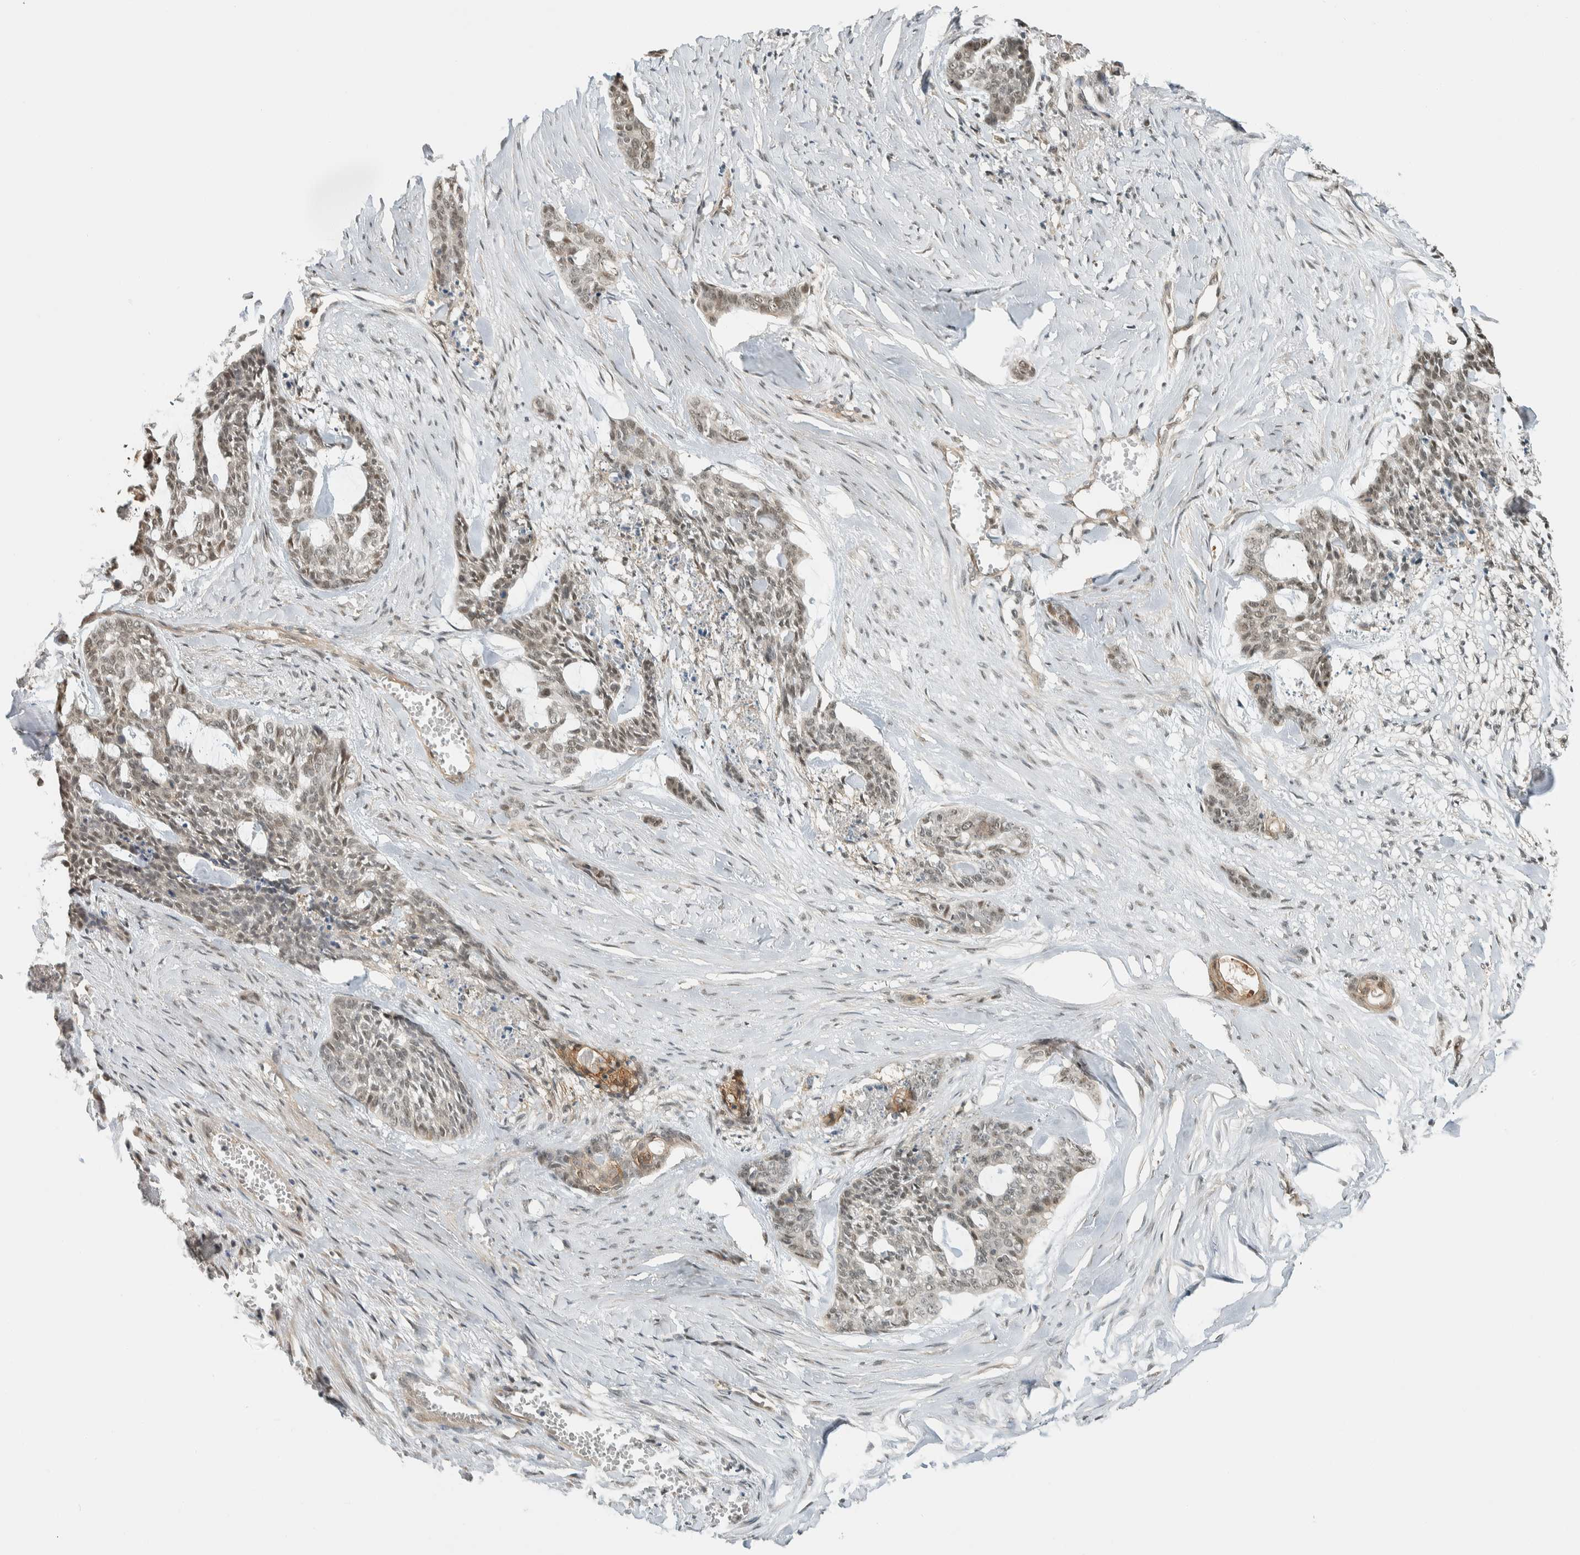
{"staining": {"intensity": "weak", "quantity": "25%-75%", "location": "nuclear"}, "tissue": "skin cancer", "cell_type": "Tumor cells", "image_type": "cancer", "snomed": [{"axis": "morphology", "description": "Basal cell carcinoma"}, {"axis": "topography", "description": "Skin"}], "caption": "Immunohistochemistry (IHC) histopathology image of skin cancer (basal cell carcinoma) stained for a protein (brown), which displays low levels of weak nuclear positivity in about 25%-75% of tumor cells.", "gene": "NIBAN2", "patient": {"sex": "female", "age": 64}}